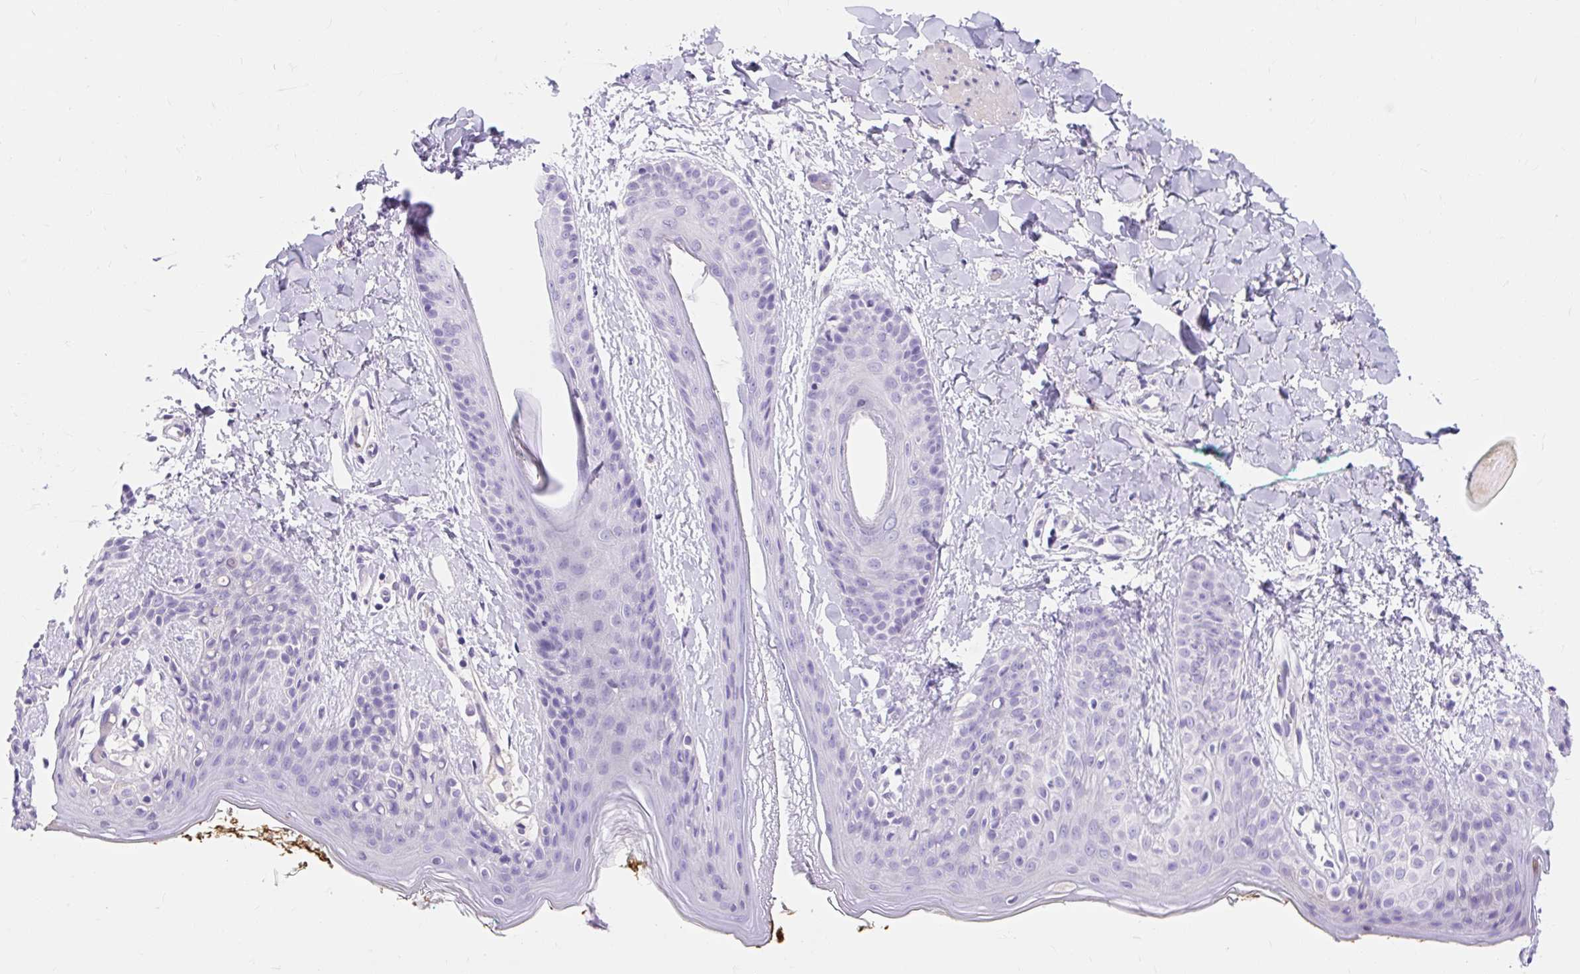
{"staining": {"intensity": "negative", "quantity": "none", "location": "none"}, "tissue": "skin", "cell_type": "Fibroblasts", "image_type": "normal", "snomed": [{"axis": "morphology", "description": "Normal tissue, NOS"}, {"axis": "topography", "description": "Skin"}], "caption": "Immunohistochemistry (IHC) of unremarkable human skin exhibits no staining in fibroblasts.", "gene": "SLC28A1", "patient": {"sex": "male", "age": 16}}